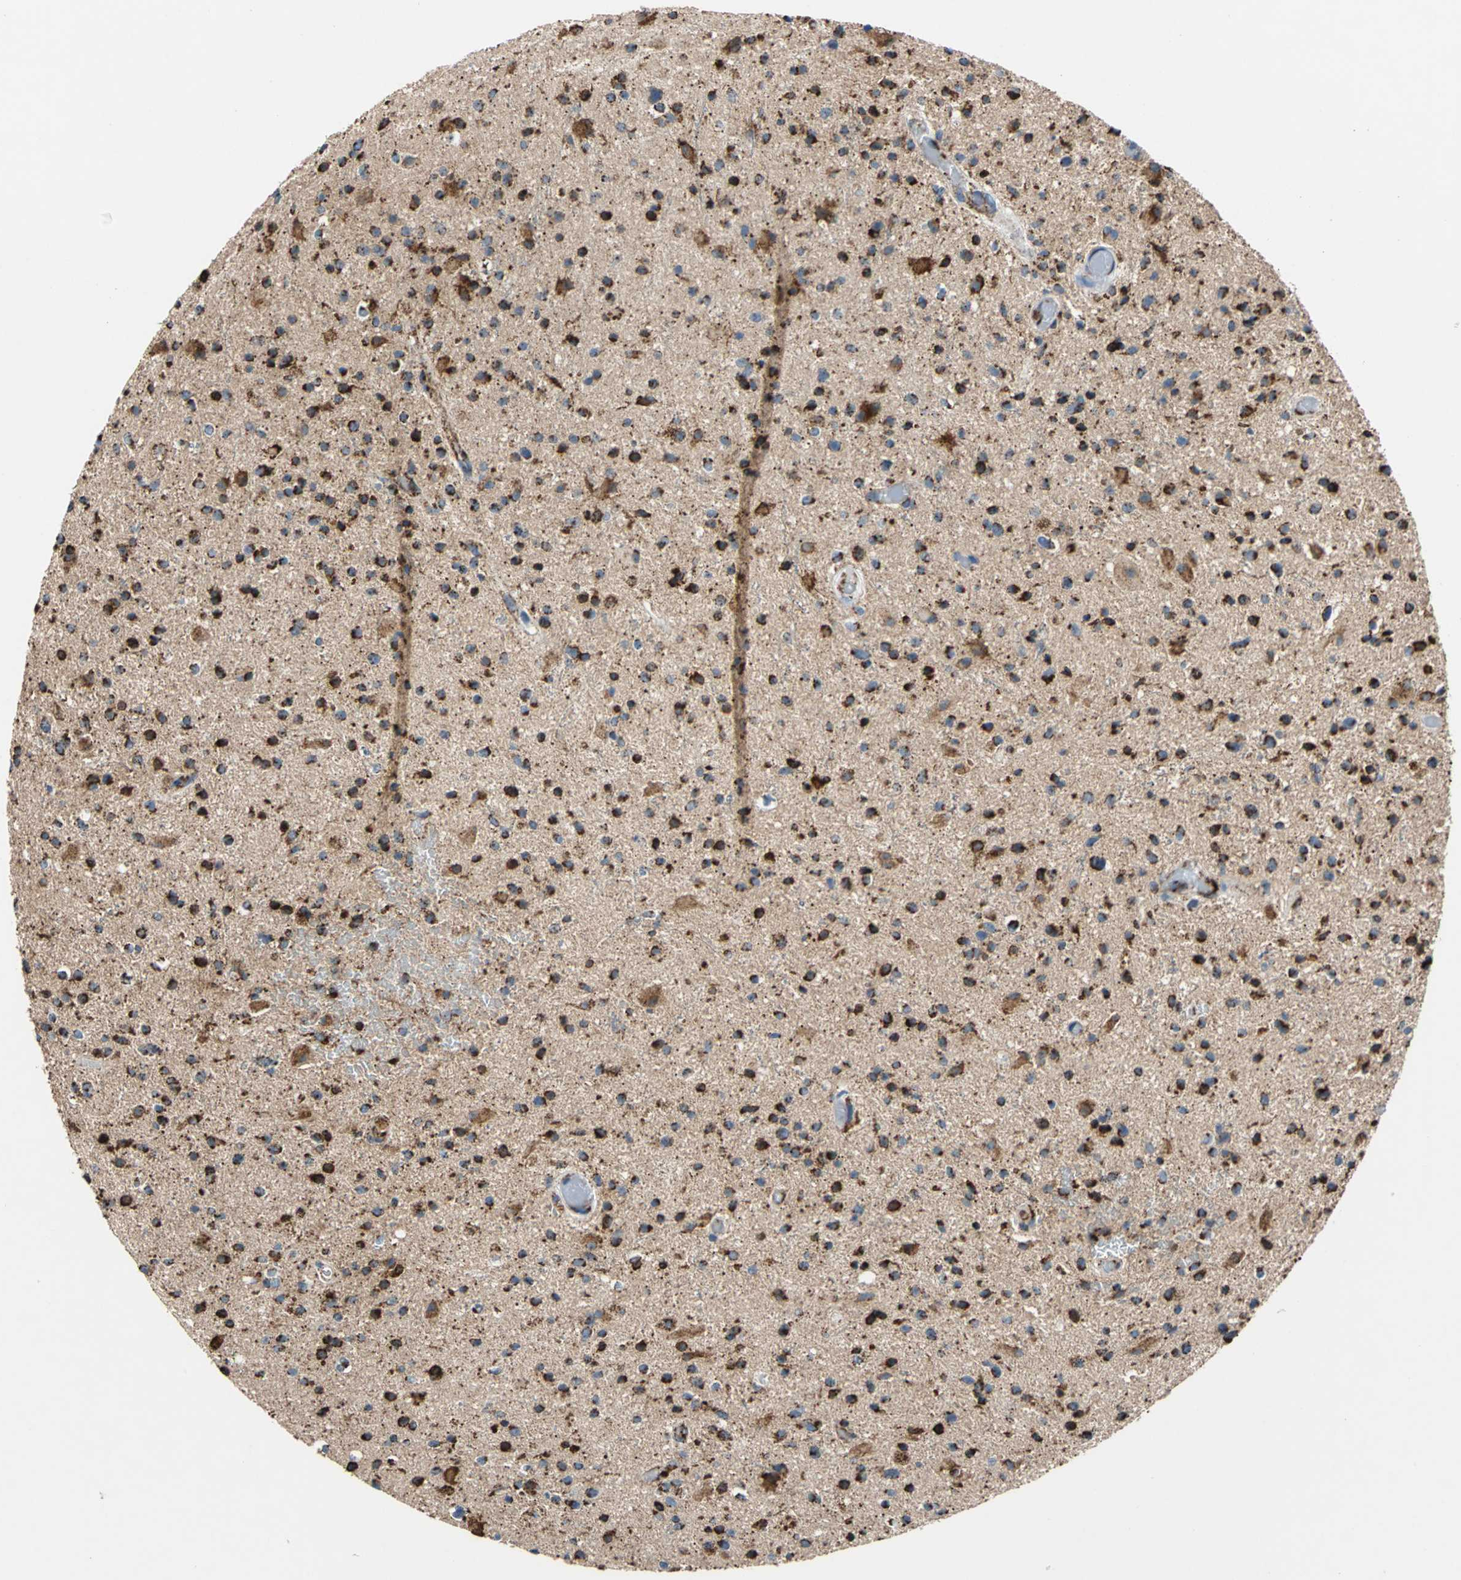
{"staining": {"intensity": "strong", "quantity": ">75%", "location": "cytoplasmic/membranous"}, "tissue": "glioma", "cell_type": "Tumor cells", "image_type": "cancer", "snomed": [{"axis": "morphology", "description": "Glioma, malignant, High grade"}, {"axis": "topography", "description": "Brain"}], "caption": "An image of human glioma stained for a protein shows strong cytoplasmic/membranous brown staining in tumor cells.", "gene": "ECH1", "patient": {"sex": "male", "age": 33}}